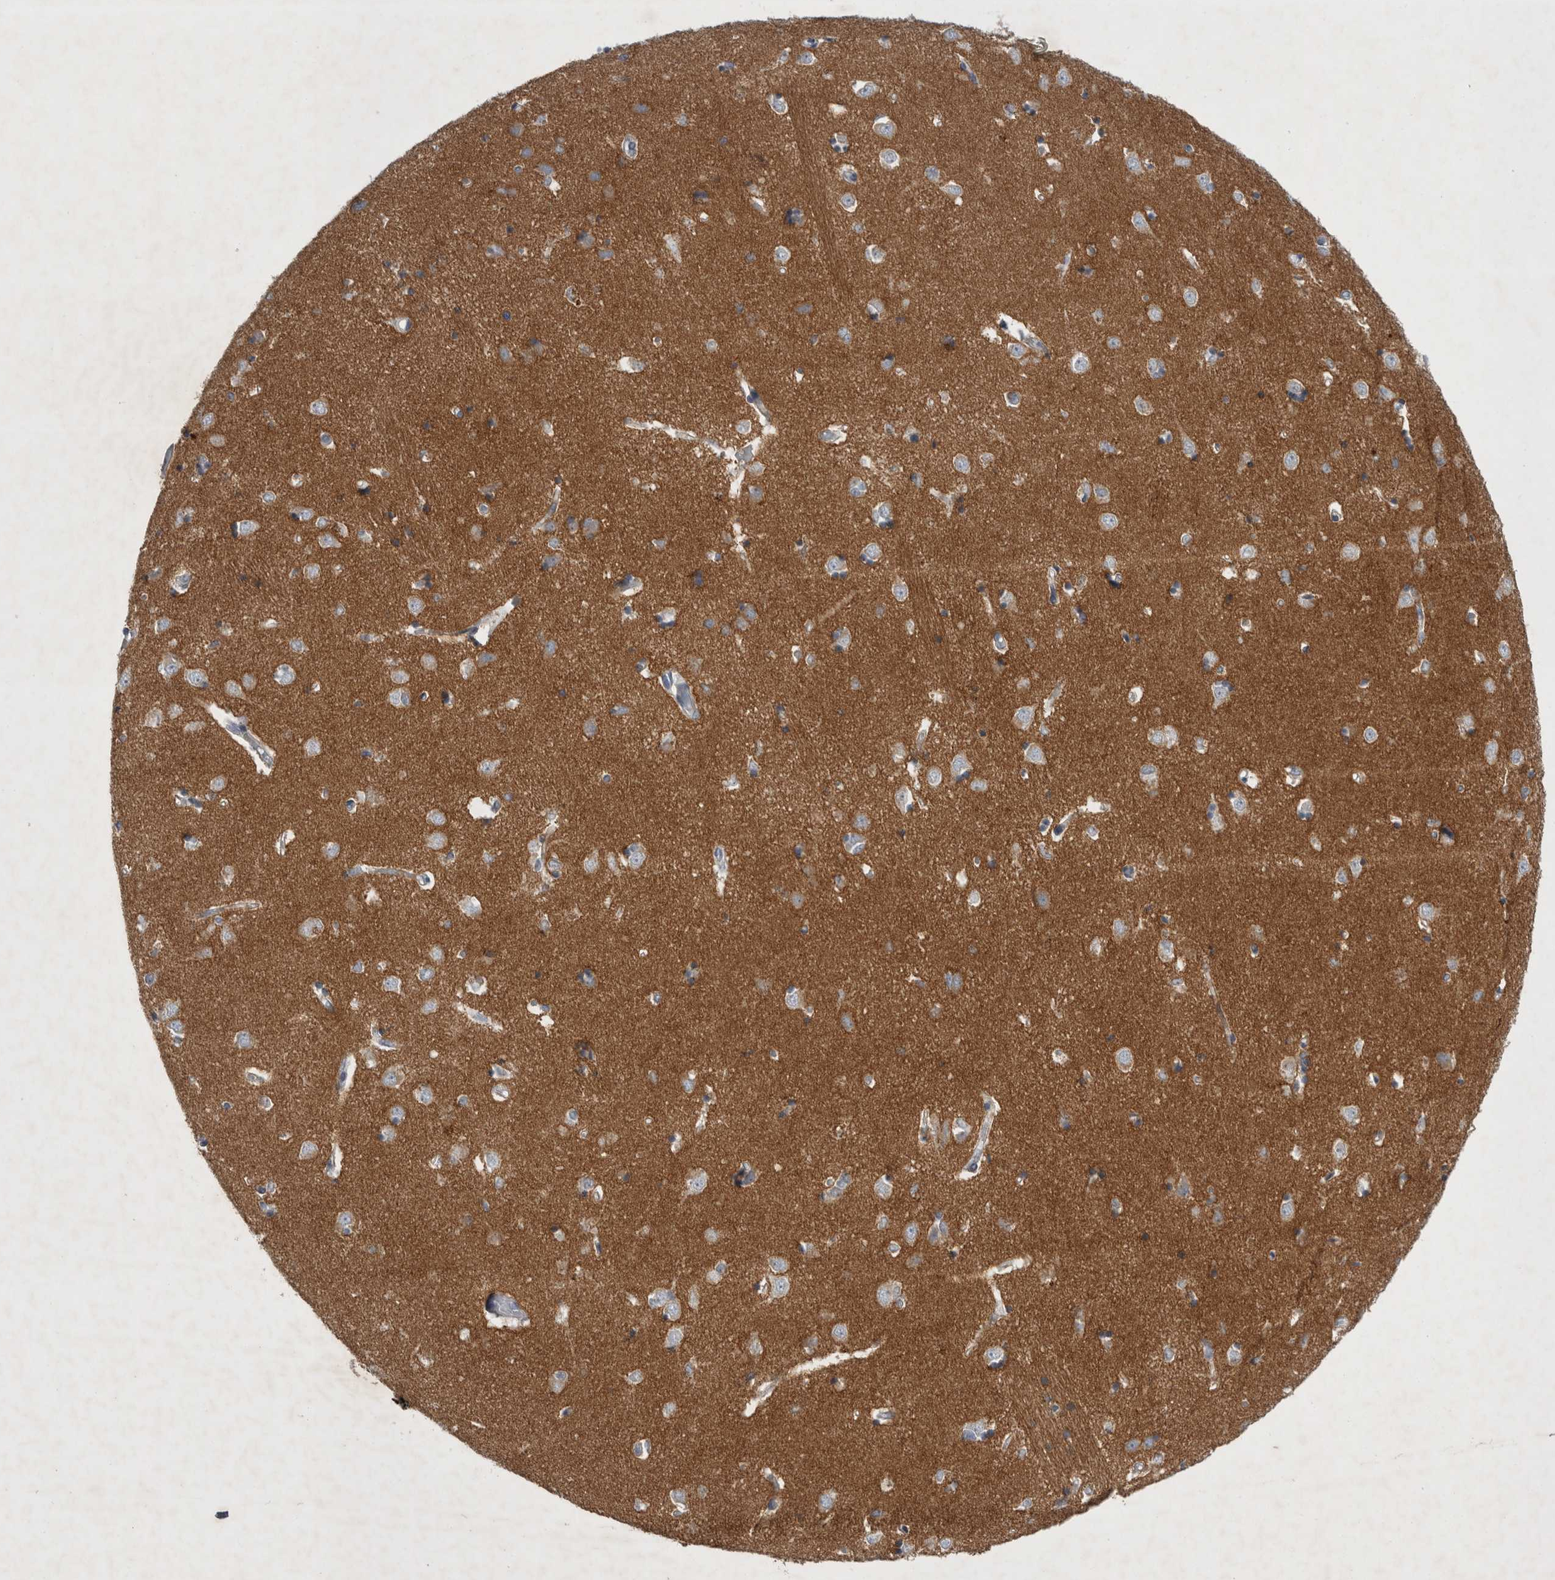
{"staining": {"intensity": "moderate", "quantity": "<25%", "location": "cytoplasmic/membranous"}, "tissue": "caudate", "cell_type": "Glial cells", "image_type": "normal", "snomed": [{"axis": "morphology", "description": "Normal tissue, NOS"}, {"axis": "topography", "description": "Lateral ventricle wall"}], "caption": "Benign caudate reveals moderate cytoplasmic/membranous expression in approximately <25% of glial cells.", "gene": "FXYD7", "patient": {"sex": "male", "age": 45}}